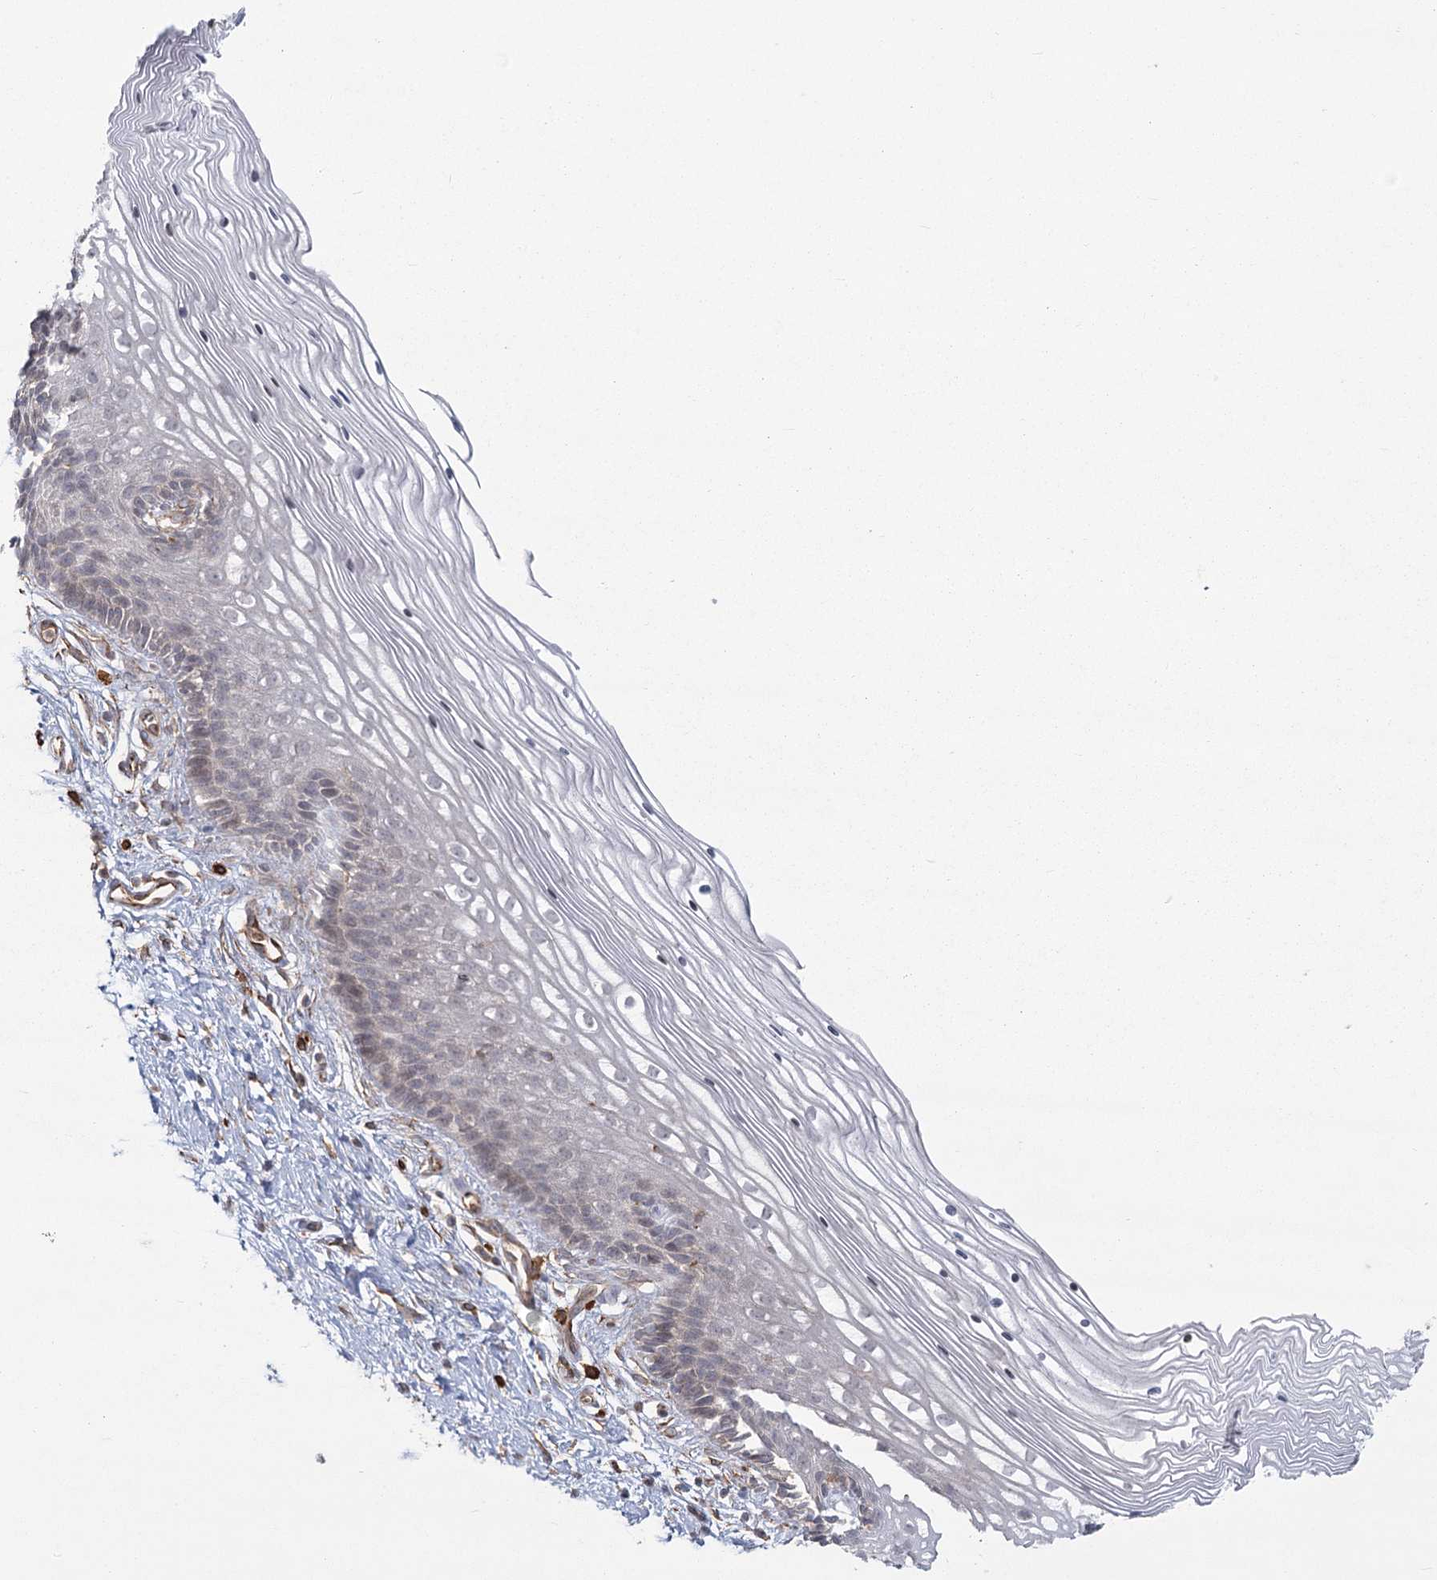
{"staining": {"intensity": "strong", "quantity": "<25%", "location": "cytoplasmic/membranous"}, "tissue": "cervix", "cell_type": "Glandular cells", "image_type": "normal", "snomed": [{"axis": "morphology", "description": "Normal tissue, NOS"}, {"axis": "topography", "description": "Cervix"}], "caption": "A micrograph showing strong cytoplasmic/membranous expression in approximately <25% of glandular cells in normal cervix, as visualized by brown immunohistochemical staining.", "gene": "AP2M1", "patient": {"sex": "female", "age": 33}}